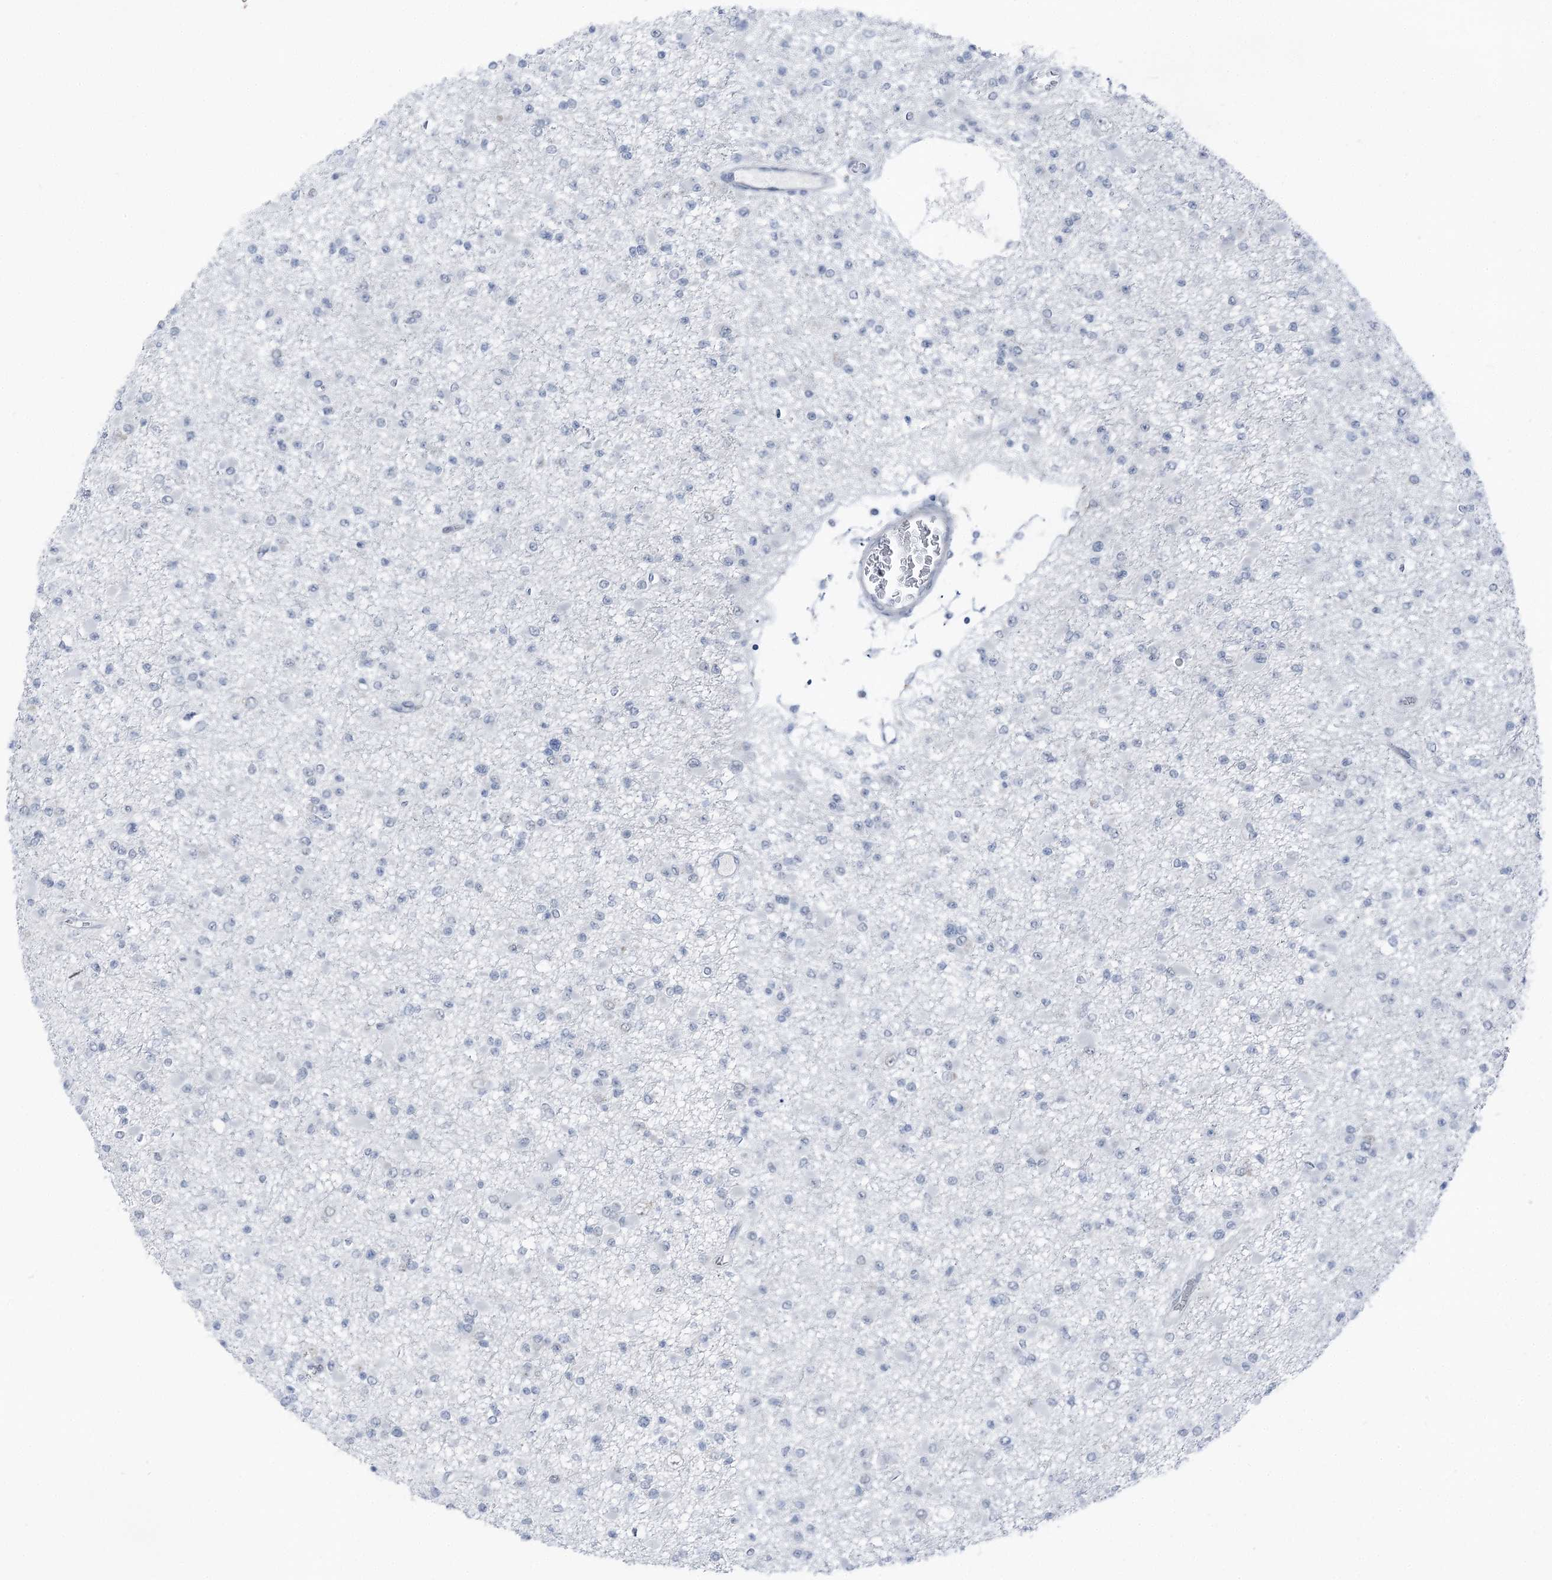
{"staining": {"intensity": "negative", "quantity": "none", "location": "none"}, "tissue": "glioma", "cell_type": "Tumor cells", "image_type": "cancer", "snomed": [{"axis": "morphology", "description": "Glioma, malignant, Low grade"}, {"axis": "topography", "description": "Brain"}], "caption": "Malignant glioma (low-grade) was stained to show a protein in brown. There is no significant positivity in tumor cells.", "gene": "STEEP1", "patient": {"sex": "female", "age": 22}}